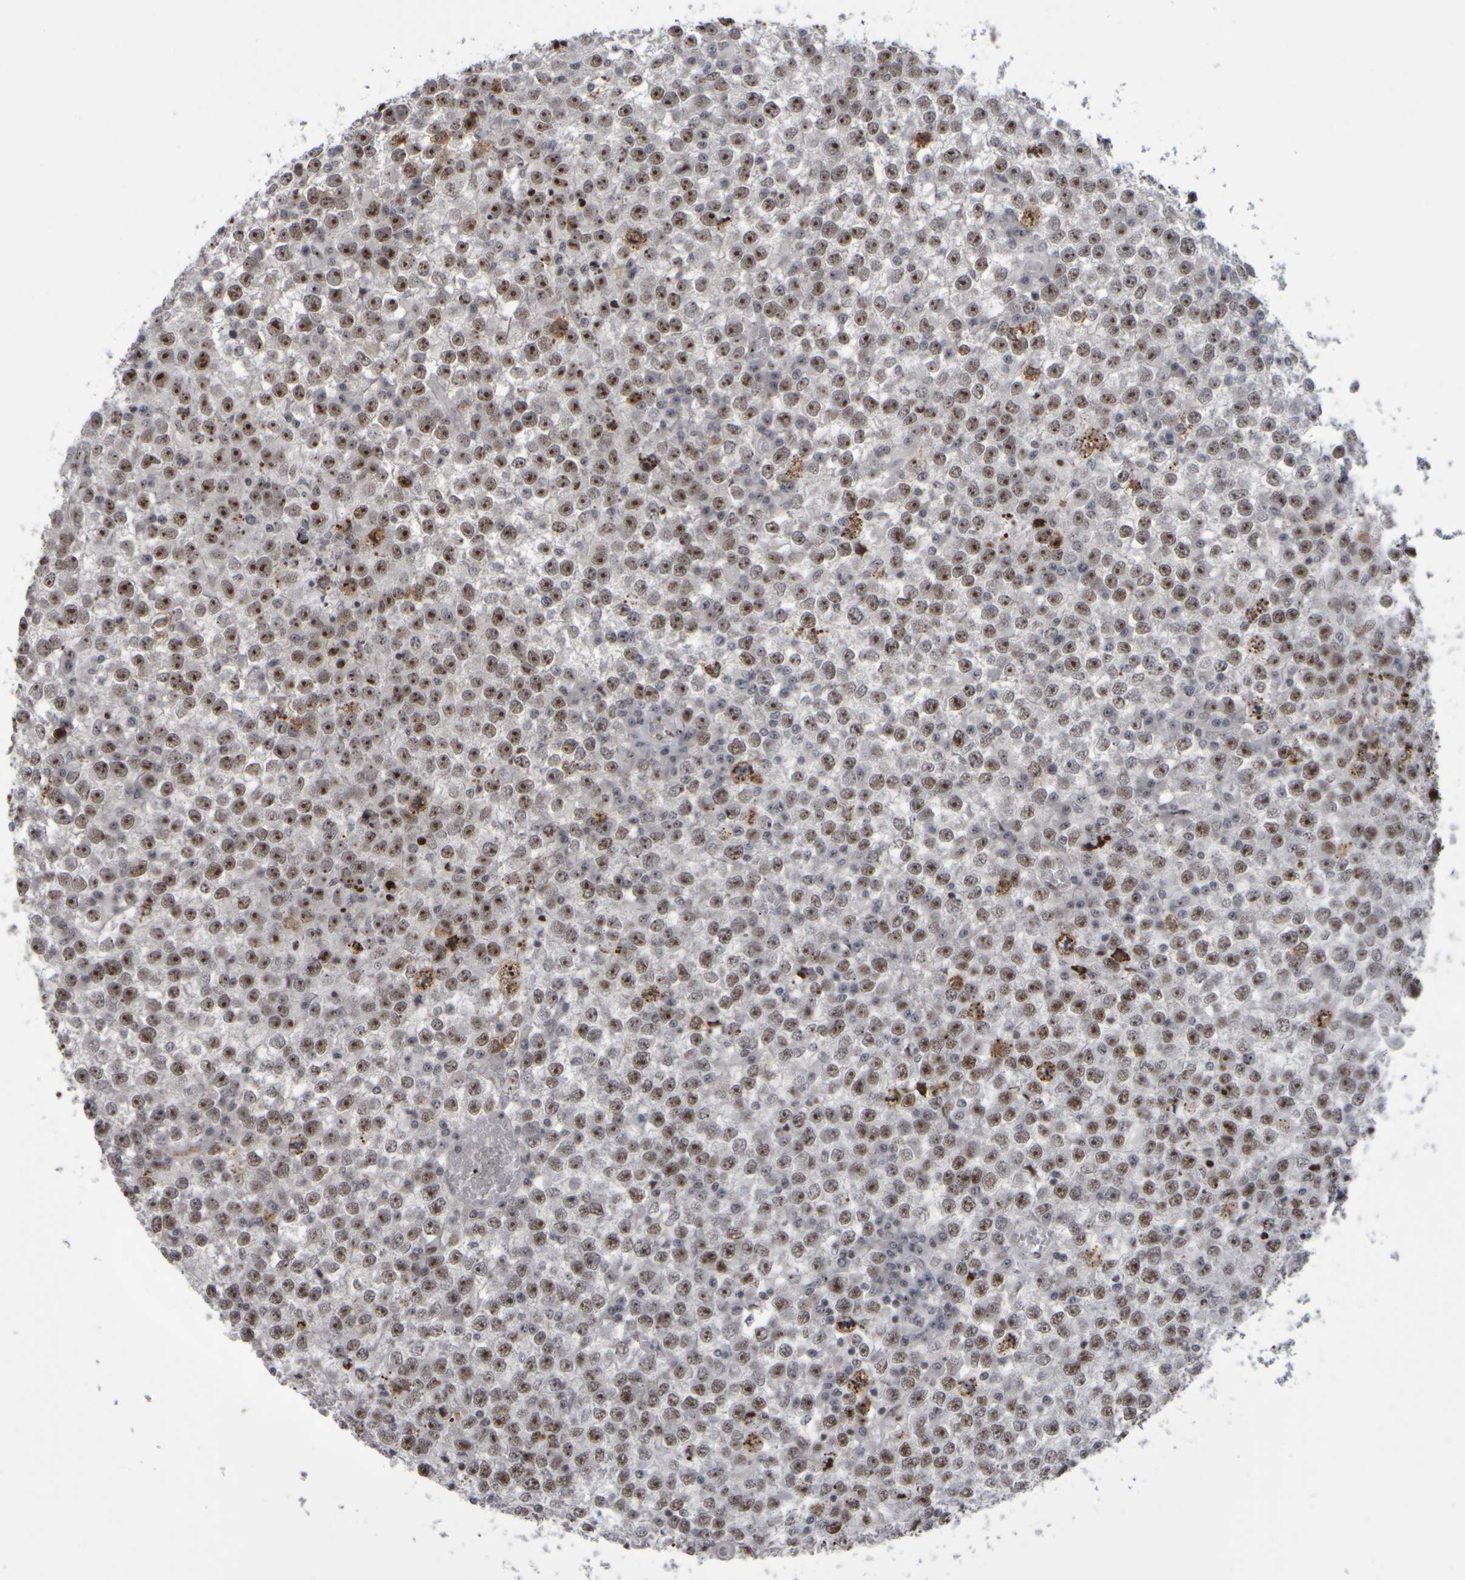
{"staining": {"intensity": "moderate", "quantity": ">75%", "location": "nuclear"}, "tissue": "testis cancer", "cell_type": "Tumor cells", "image_type": "cancer", "snomed": [{"axis": "morphology", "description": "Seminoma, NOS"}, {"axis": "topography", "description": "Testis"}], "caption": "Moderate nuclear positivity is seen in approximately >75% of tumor cells in testis cancer (seminoma).", "gene": "SURF6", "patient": {"sex": "male", "age": 65}}